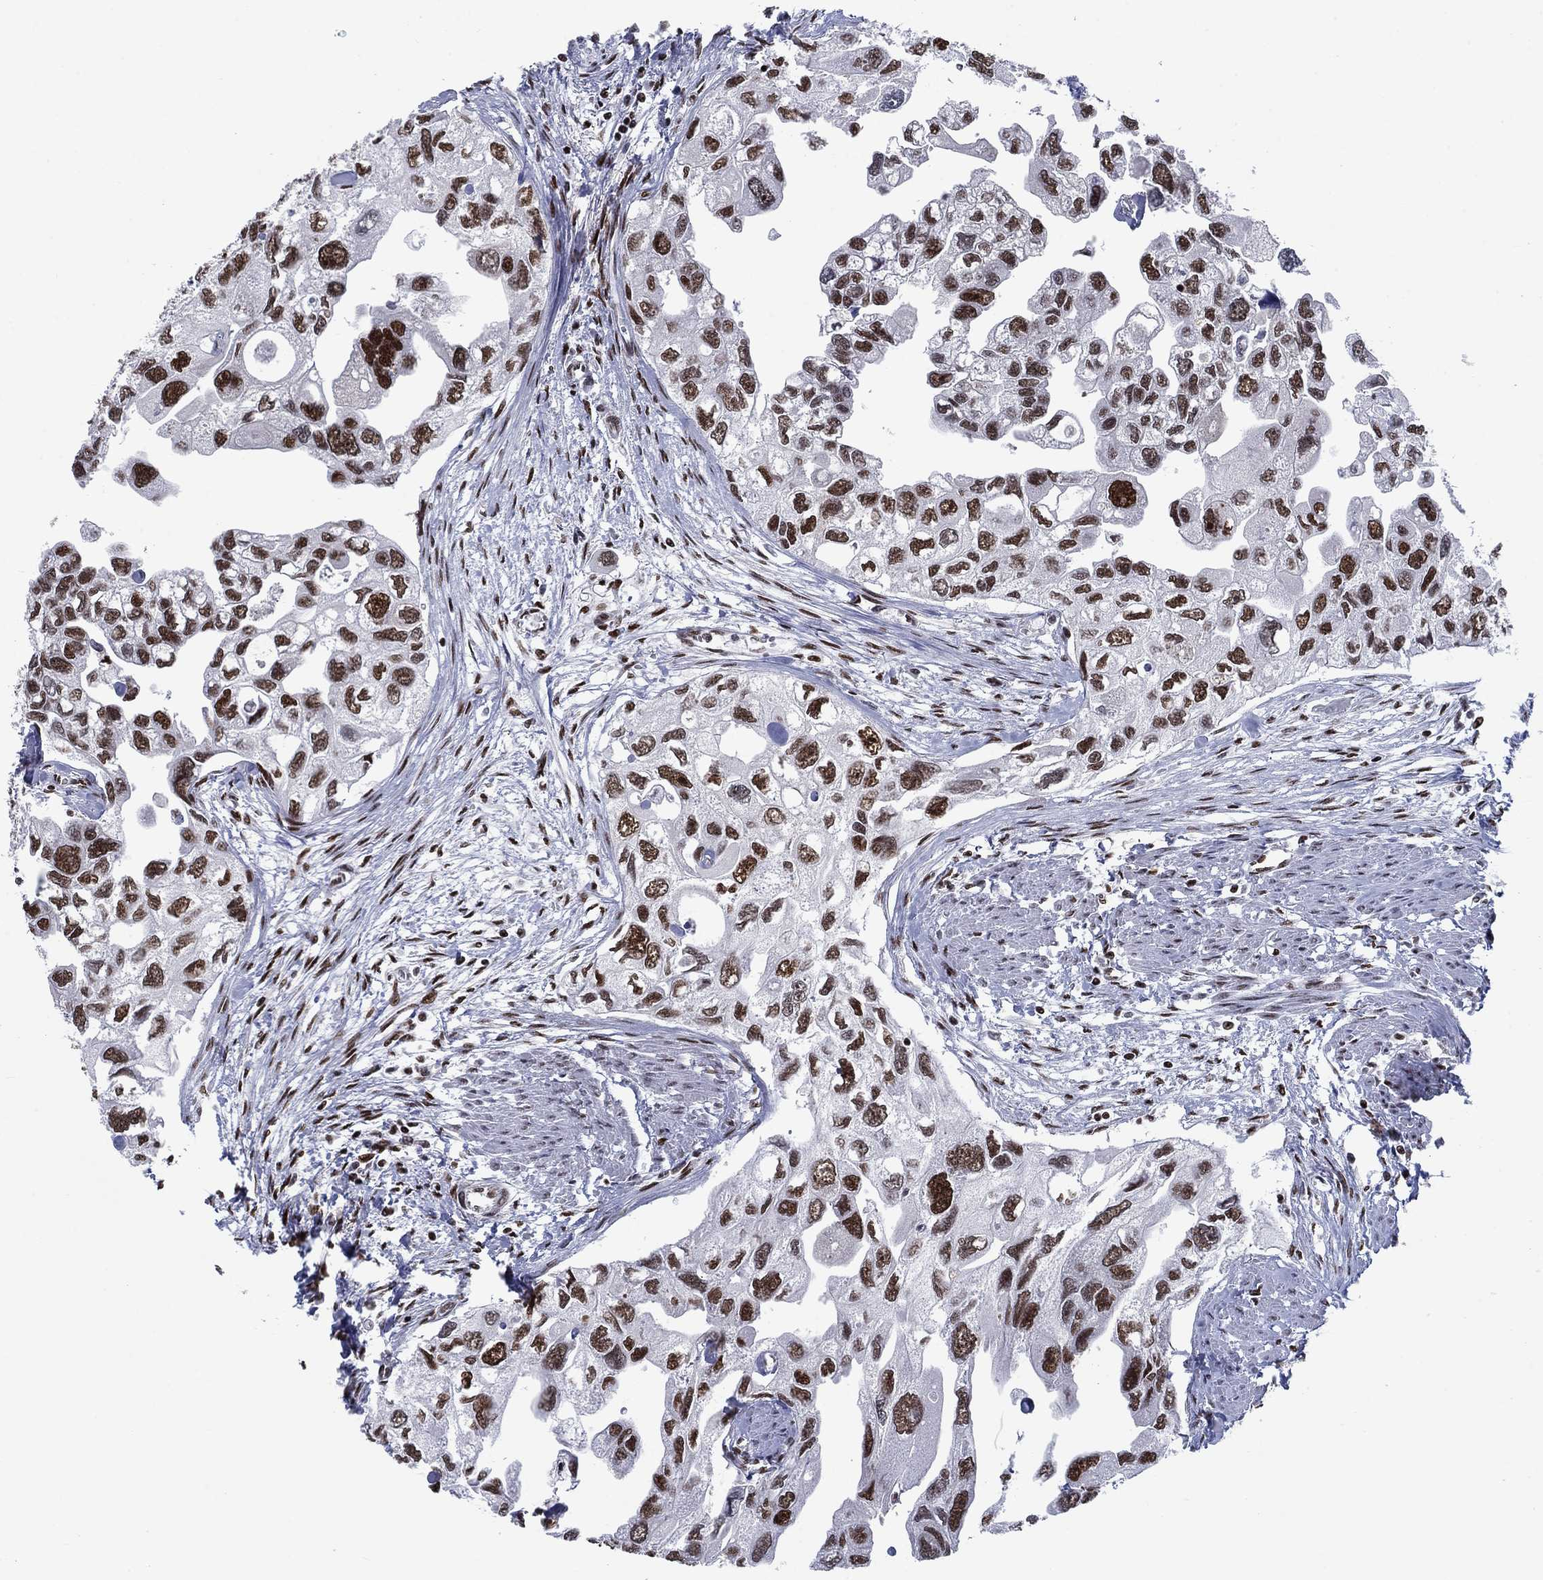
{"staining": {"intensity": "strong", "quantity": ">75%", "location": "nuclear"}, "tissue": "urothelial cancer", "cell_type": "Tumor cells", "image_type": "cancer", "snomed": [{"axis": "morphology", "description": "Urothelial carcinoma, High grade"}, {"axis": "topography", "description": "Urinary bladder"}], "caption": "IHC of human high-grade urothelial carcinoma displays high levels of strong nuclear expression in approximately >75% of tumor cells. (DAB IHC, brown staining for protein, blue staining for nuclei).", "gene": "RPRD1B", "patient": {"sex": "male", "age": 59}}